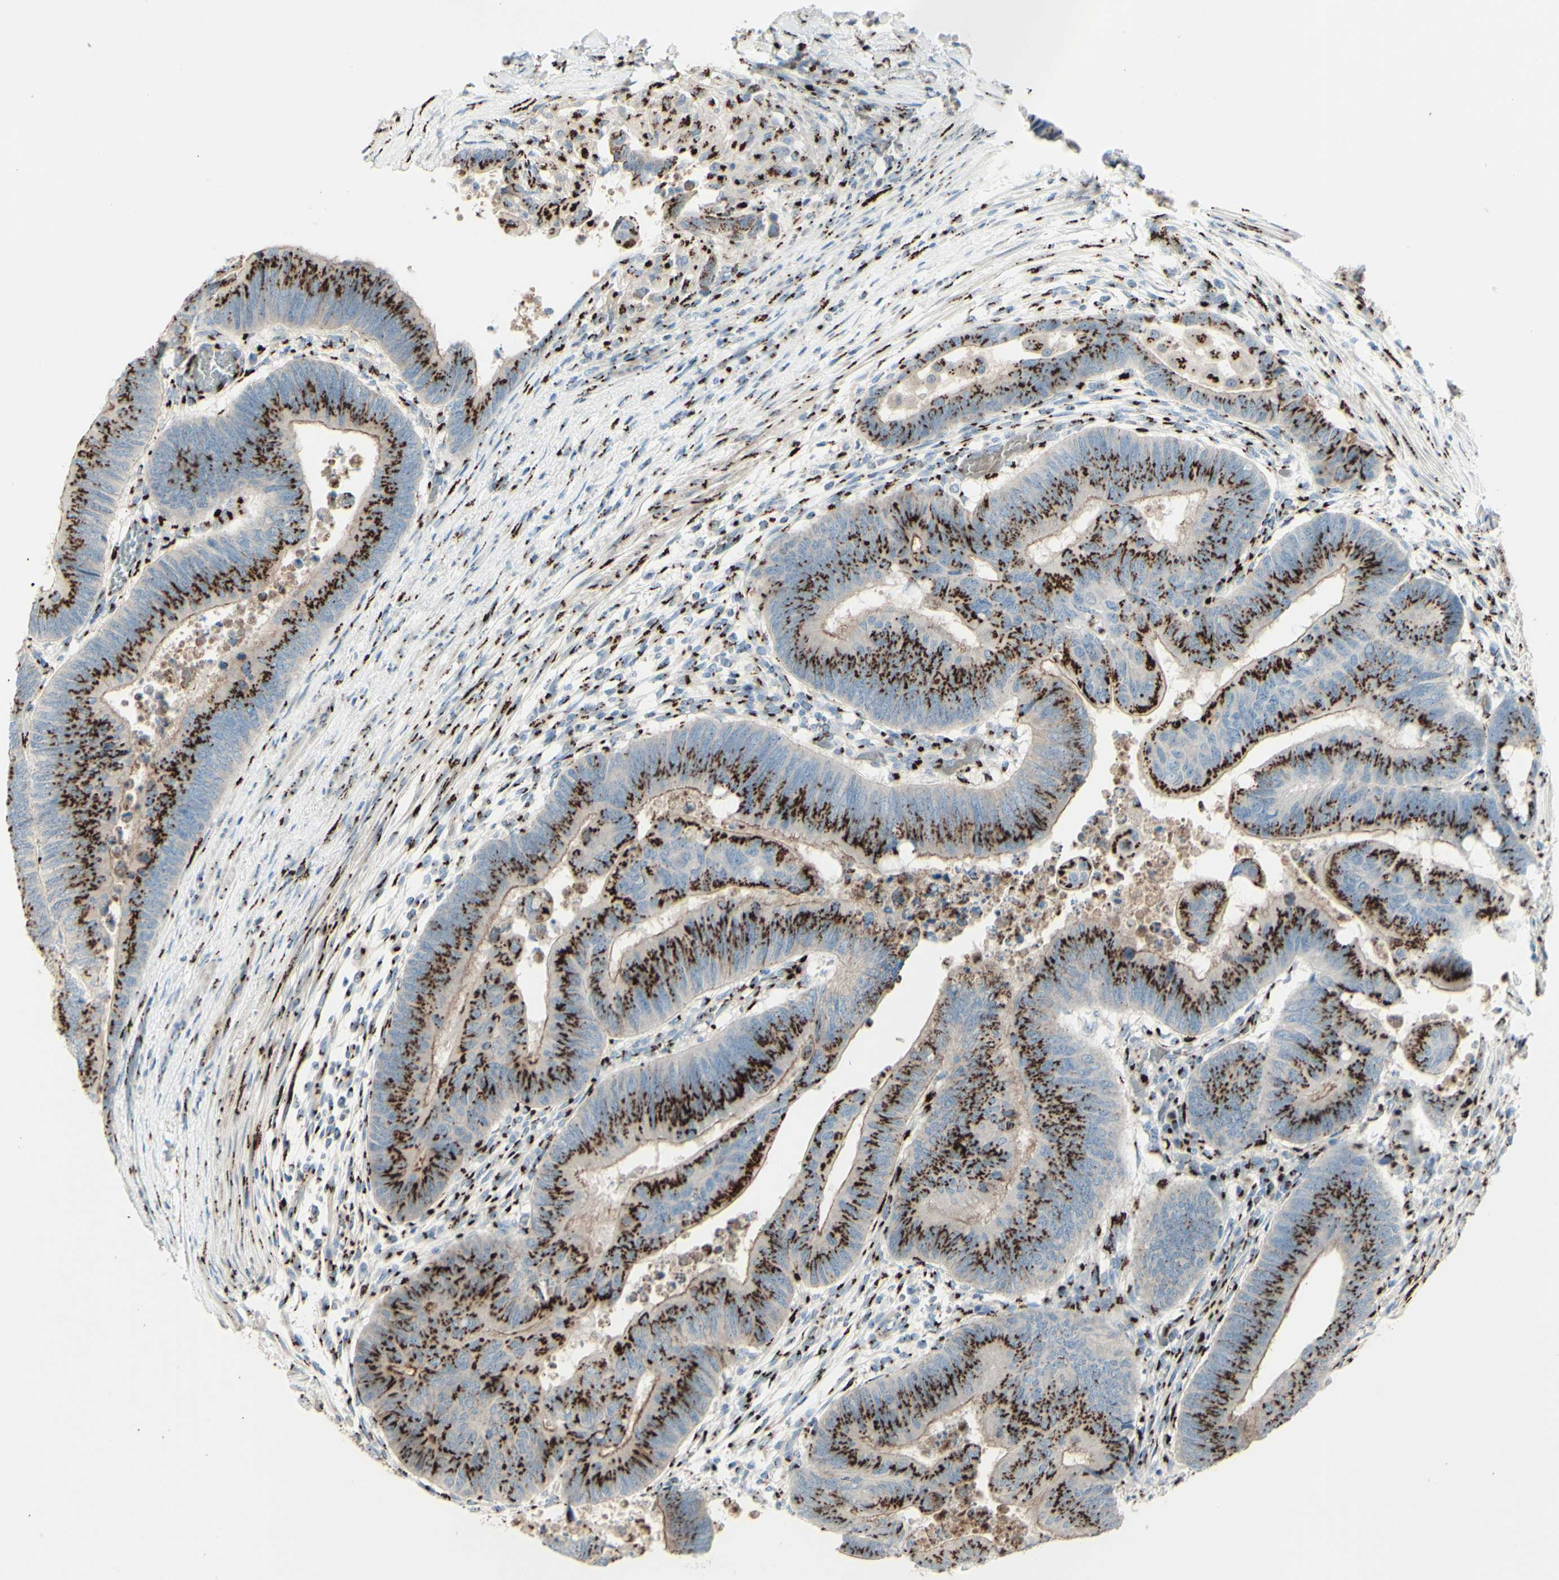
{"staining": {"intensity": "strong", "quantity": ">75%", "location": "cytoplasmic/membranous"}, "tissue": "colorectal cancer", "cell_type": "Tumor cells", "image_type": "cancer", "snomed": [{"axis": "morphology", "description": "Normal tissue, NOS"}, {"axis": "morphology", "description": "Adenocarcinoma, NOS"}, {"axis": "topography", "description": "Rectum"}, {"axis": "topography", "description": "Peripheral nerve tissue"}], "caption": "Adenocarcinoma (colorectal) stained for a protein (brown) reveals strong cytoplasmic/membranous positive expression in about >75% of tumor cells.", "gene": "BPNT2", "patient": {"sex": "male", "age": 92}}